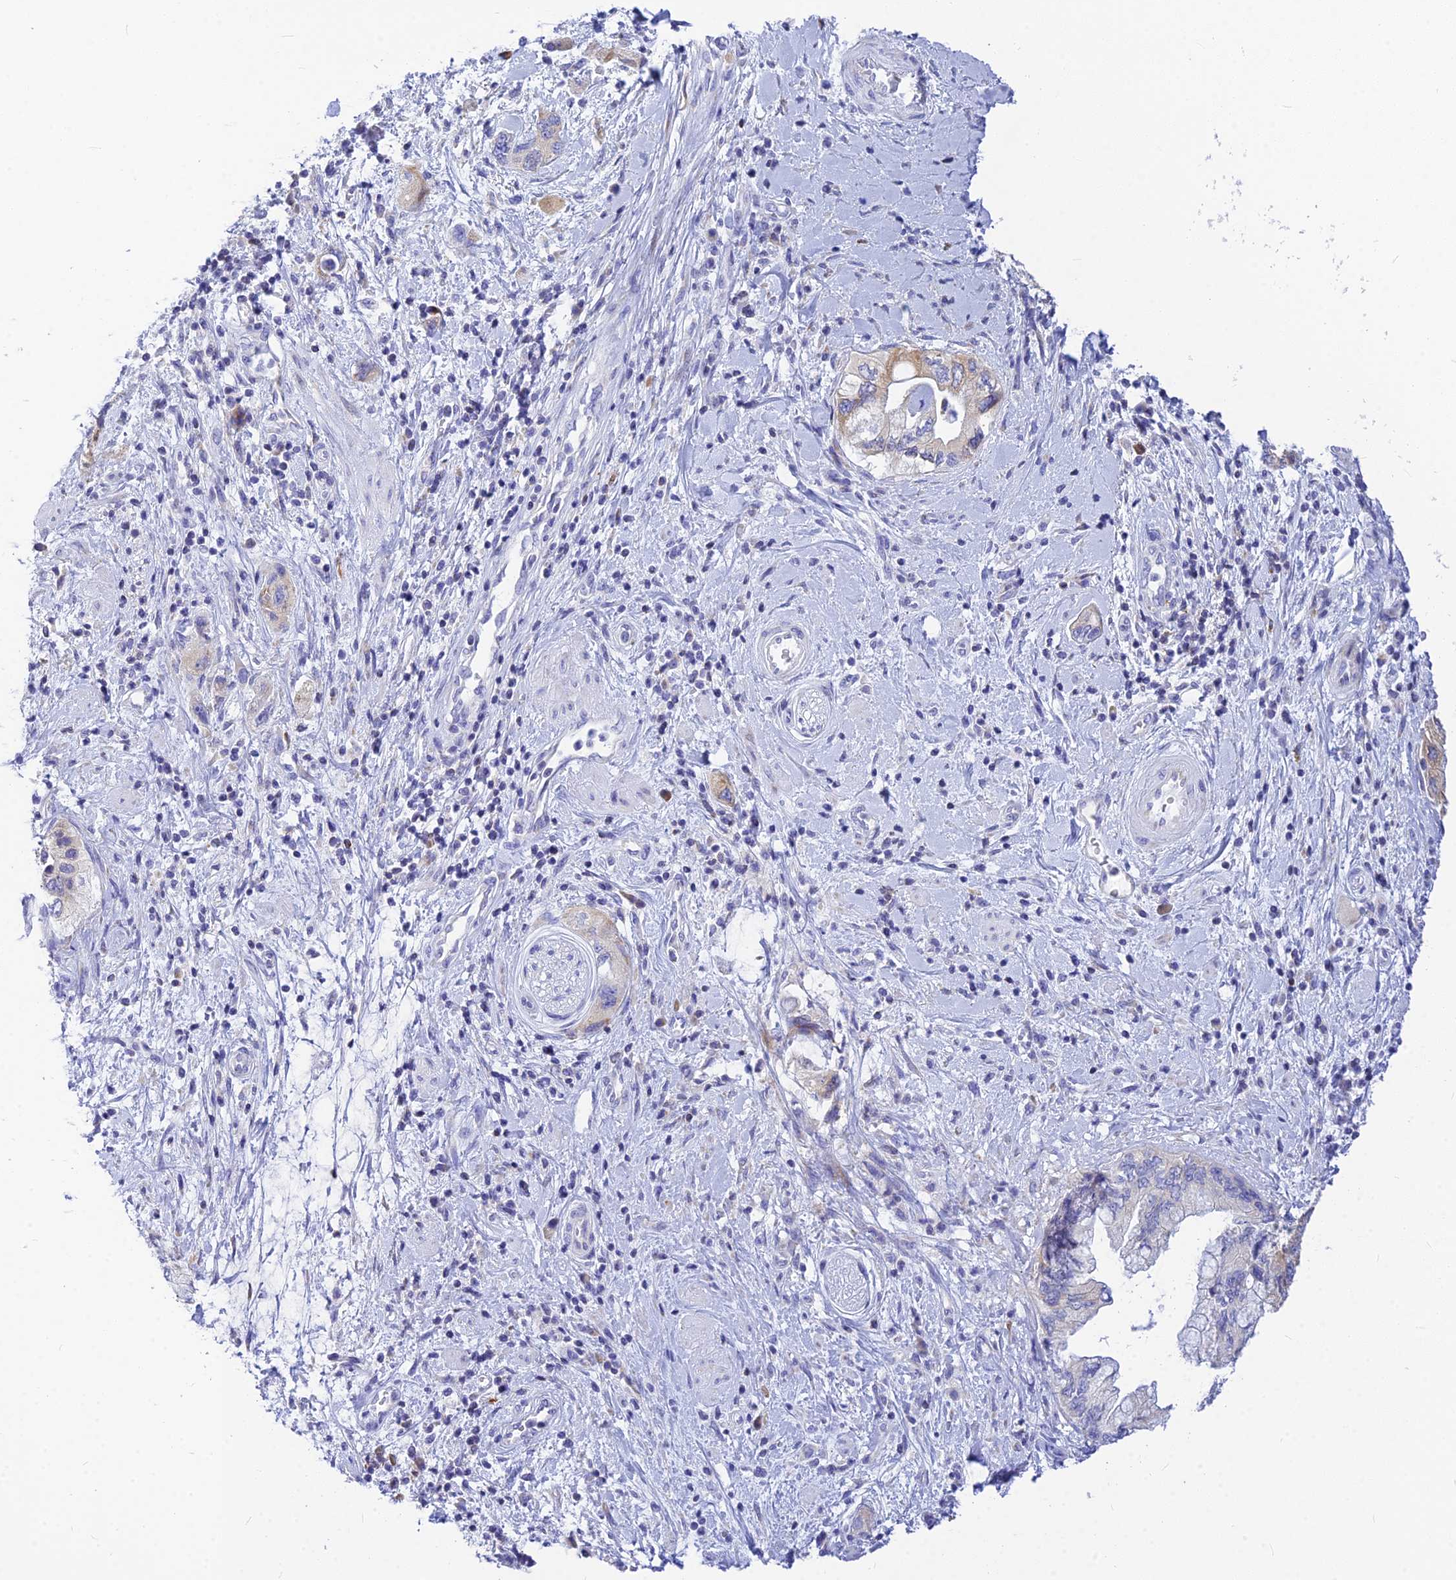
{"staining": {"intensity": "weak", "quantity": "<25%", "location": "cytoplasmic/membranous"}, "tissue": "pancreatic cancer", "cell_type": "Tumor cells", "image_type": "cancer", "snomed": [{"axis": "morphology", "description": "Adenocarcinoma, NOS"}, {"axis": "topography", "description": "Pancreas"}], "caption": "This is an immunohistochemistry image of human pancreatic adenocarcinoma. There is no expression in tumor cells.", "gene": "CNOT6", "patient": {"sex": "female", "age": 73}}